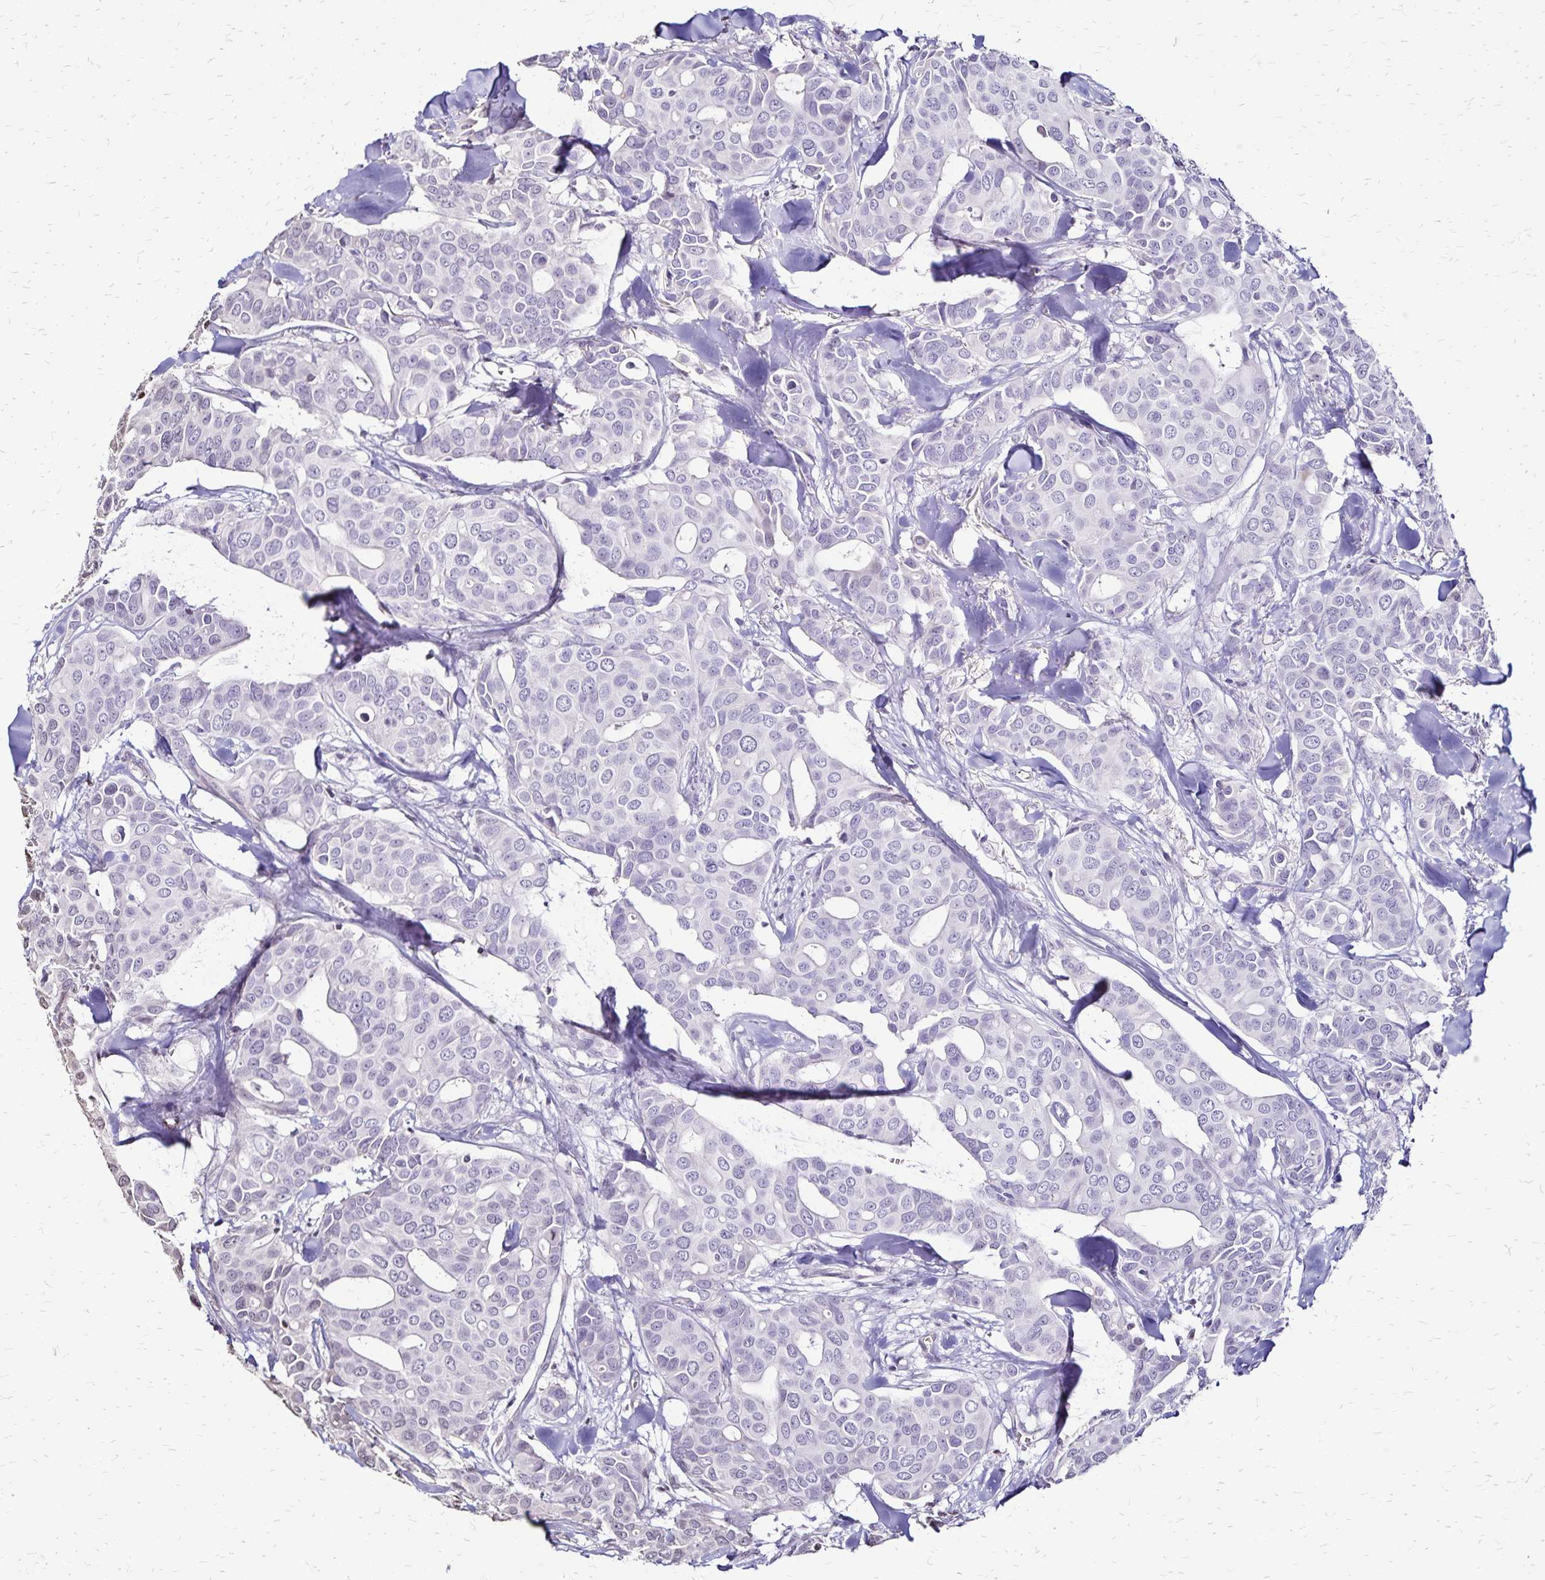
{"staining": {"intensity": "negative", "quantity": "none", "location": "none"}, "tissue": "breast cancer", "cell_type": "Tumor cells", "image_type": "cancer", "snomed": [{"axis": "morphology", "description": "Duct carcinoma"}, {"axis": "topography", "description": "Breast"}], "caption": "The image reveals no staining of tumor cells in breast cancer (infiltrating ductal carcinoma). (Stains: DAB (3,3'-diaminobenzidine) IHC with hematoxylin counter stain, Microscopy: brightfield microscopy at high magnification).", "gene": "KISS1", "patient": {"sex": "female", "age": 54}}